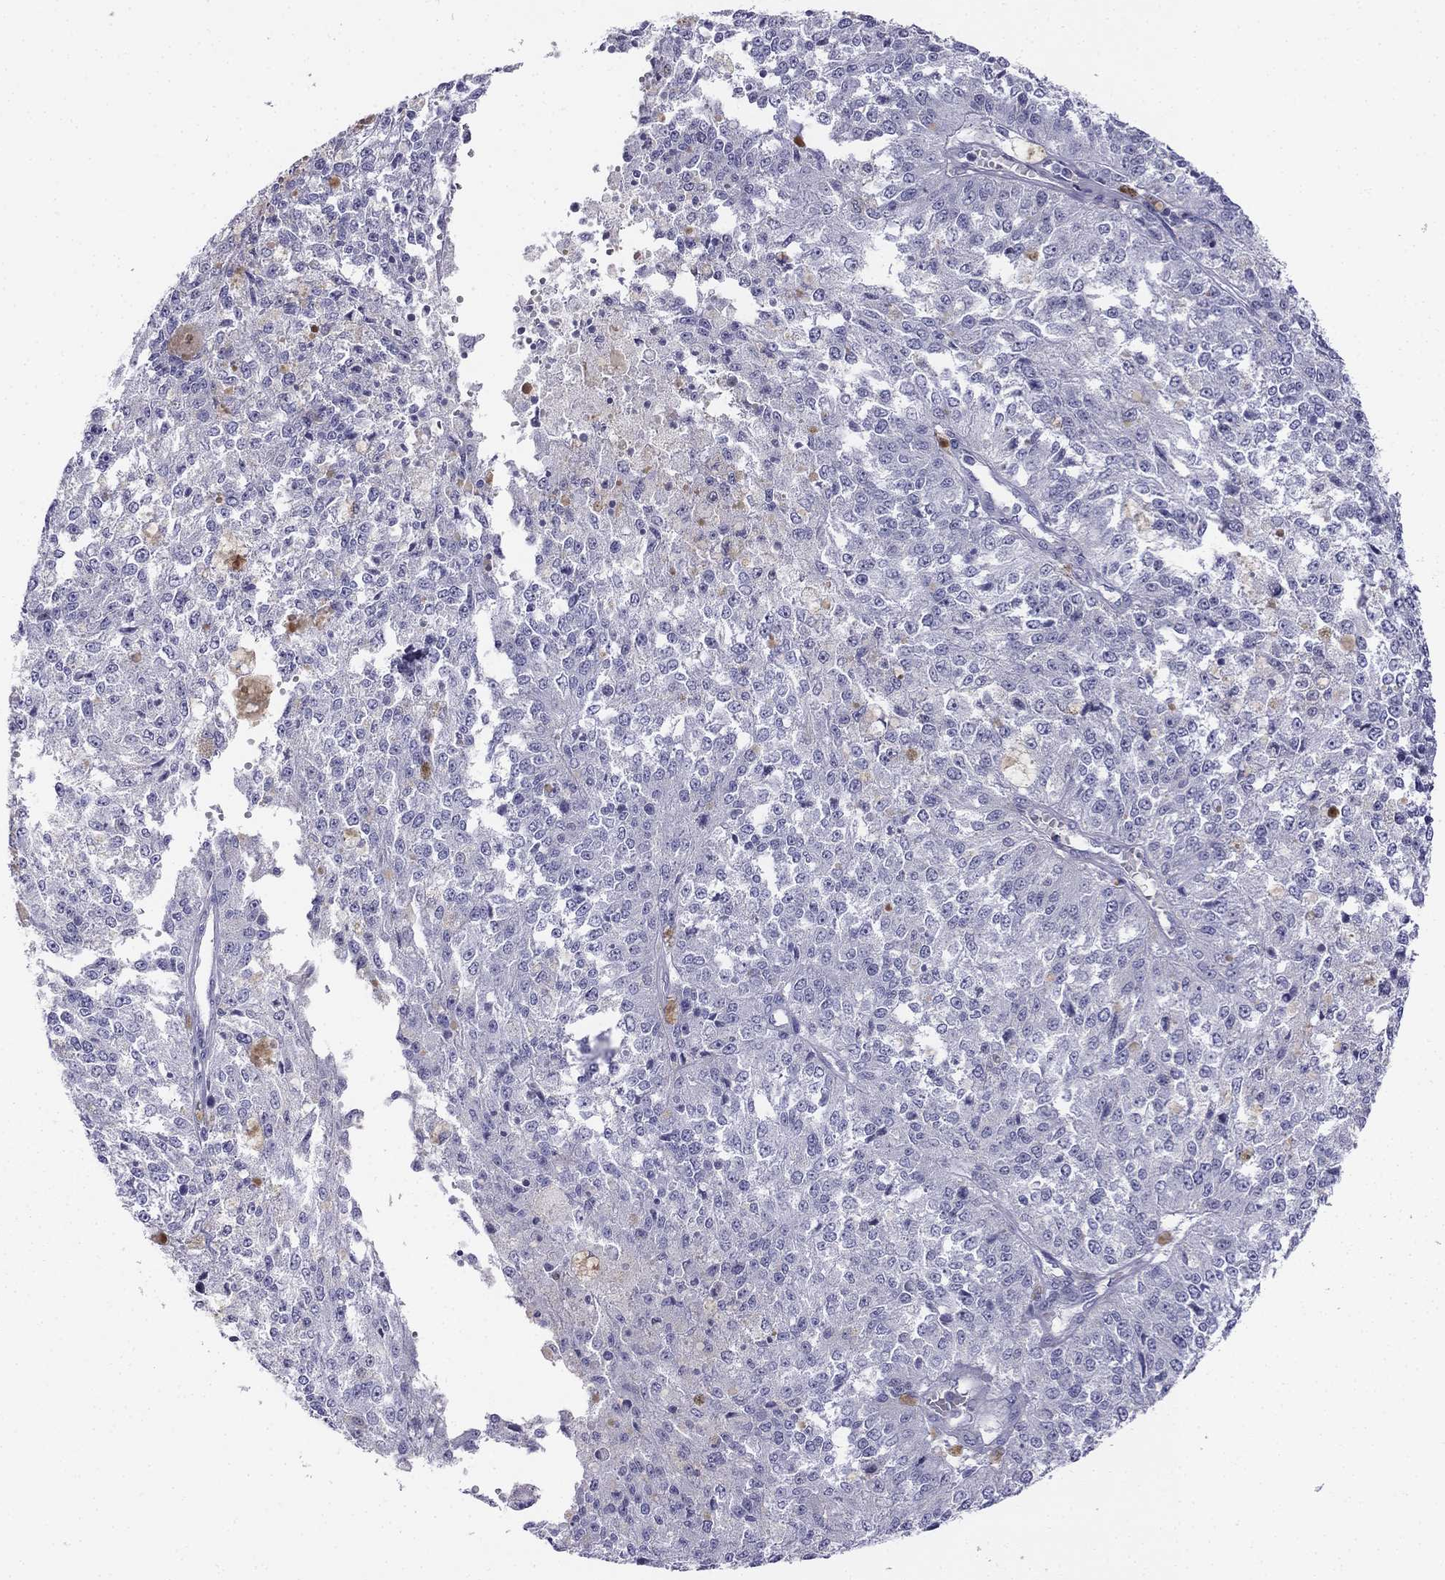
{"staining": {"intensity": "negative", "quantity": "none", "location": "none"}, "tissue": "melanoma", "cell_type": "Tumor cells", "image_type": "cancer", "snomed": [{"axis": "morphology", "description": "Malignant melanoma, Metastatic site"}, {"axis": "topography", "description": "Lymph node"}], "caption": "A micrograph of malignant melanoma (metastatic site) stained for a protein displays no brown staining in tumor cells. The staining is performed using DAB (3,3'-diaminobenzidine) brown chromogen with nuclei counter-stained in using hematoxylin.", "gene": "ALOXE3", "patient": {"sex": "female", "age": 64}}